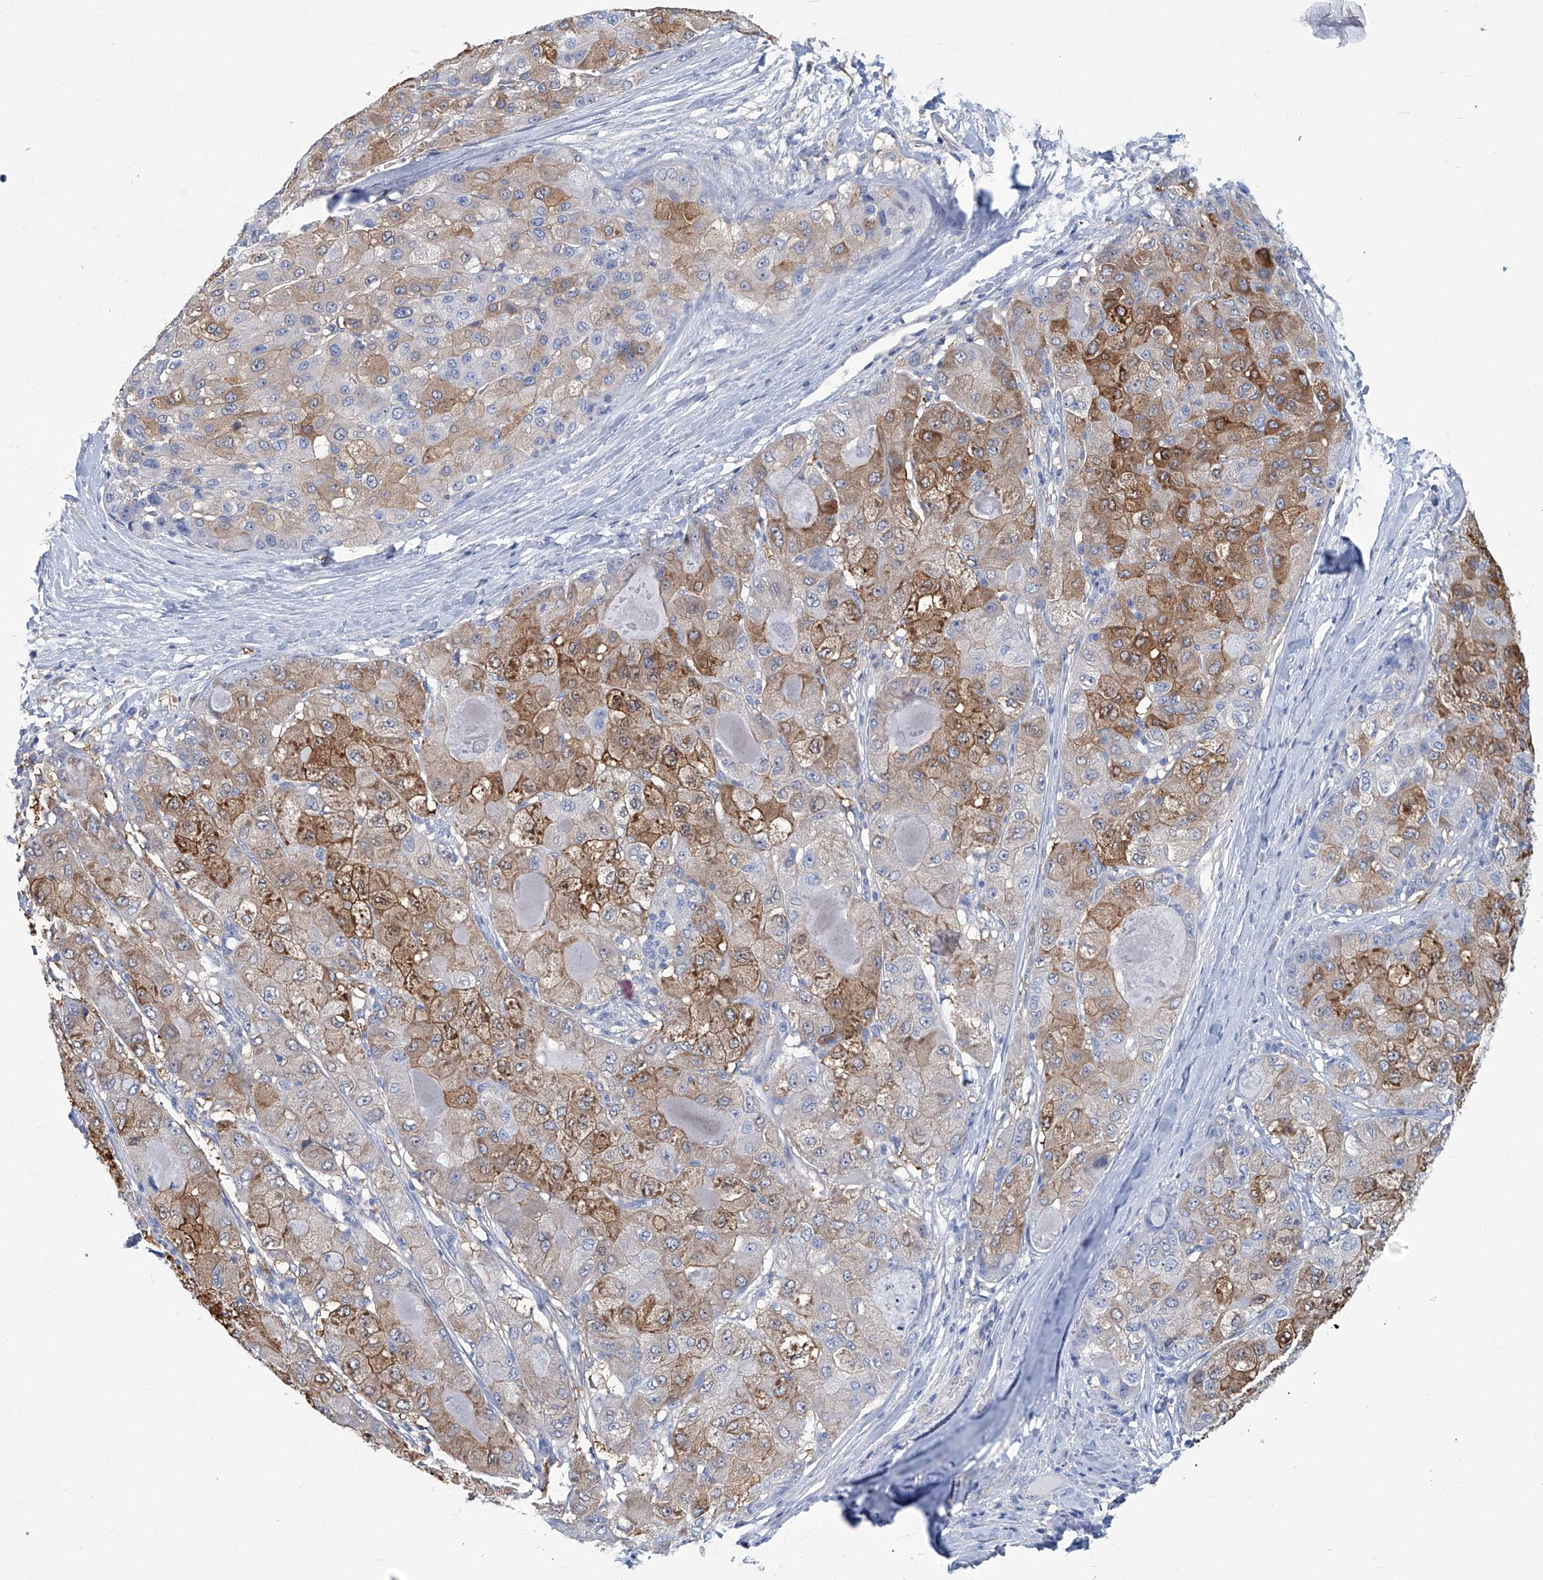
{"staining": {"intensity": "moderate", "quantity": "25%-75%", "location": "cytoplasmic/membranous"}, "tissue": "liver cancer", "cell_type": "Tumor cells", "image_type": "cancer", "snomed": [{"axis": "morphology", "description": "Carcinoma, Hepatocellular, NOS"}, {"axis": "topography", "description": "Liver"}], "caption": "Human hepatocellular carcinoma (liver) stained with a brown dye displays moderate cytoplasmic/membranous positive staining in approximately 25%-75% of tumor cells.", "gene": "PFKL", "patient": {"sex": "male", "age": 80}}